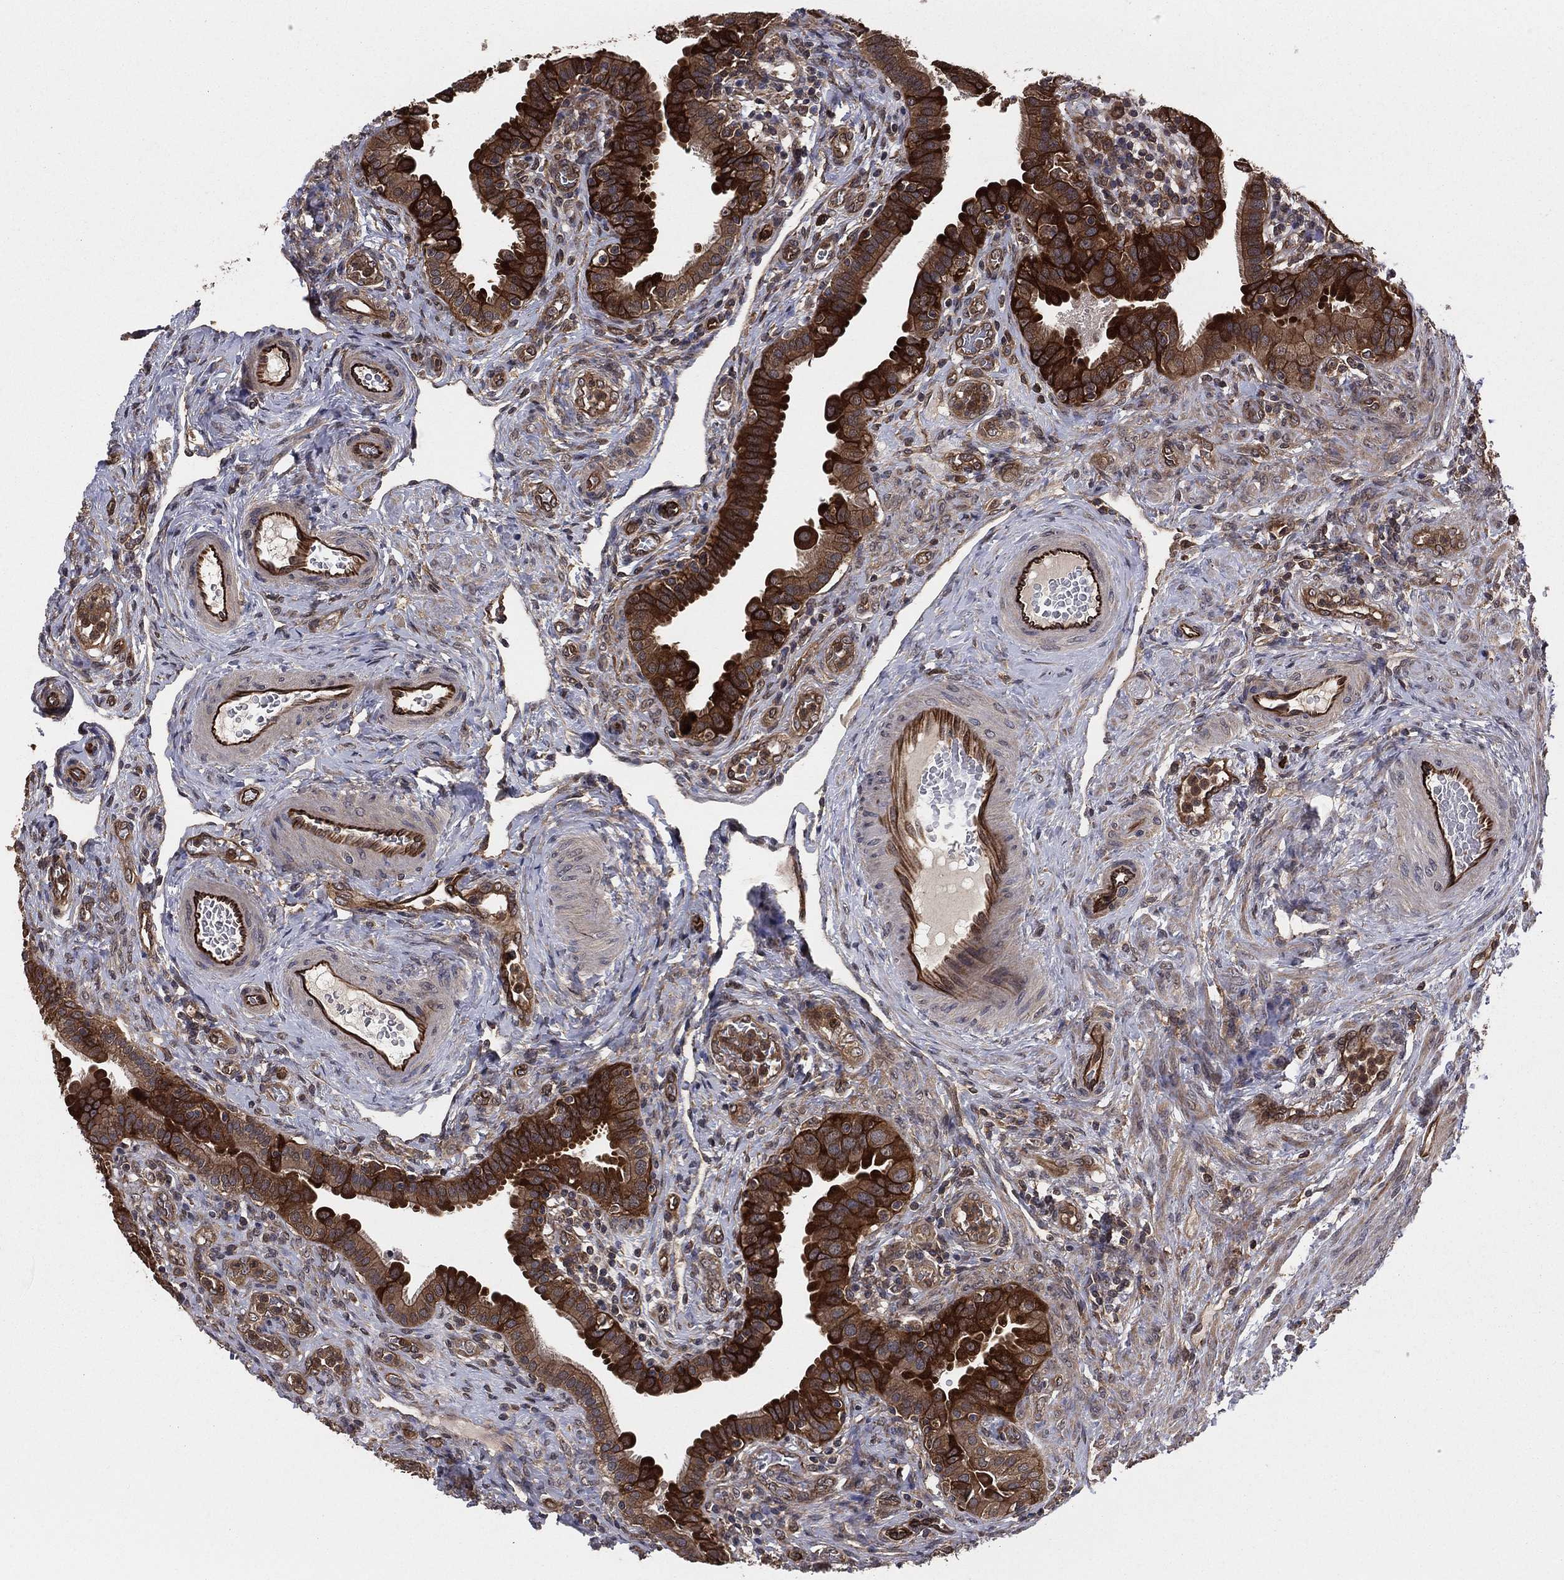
{"staining": {"intensity": "strong", "quantity": ">75%", "location": "cytoplasmic/membranous"}, "tissue": "fallopian tube", "cell_type": "Glandular cells", "image_type": "normal", "snomed": [{"axis": "morphology", "description": "Normal tissue, NOS"}, {"axis": "topography", "description": "Fallopian tube"}], "caption": "Unremarkable fallopian tube demonstrates strong cytoplasmic/membranous staining in approximately >75% of glandular cells, visualized by immunohistochemistry.", "gene": "CERT1", "patient": {"sex": "female", "age": 41}}